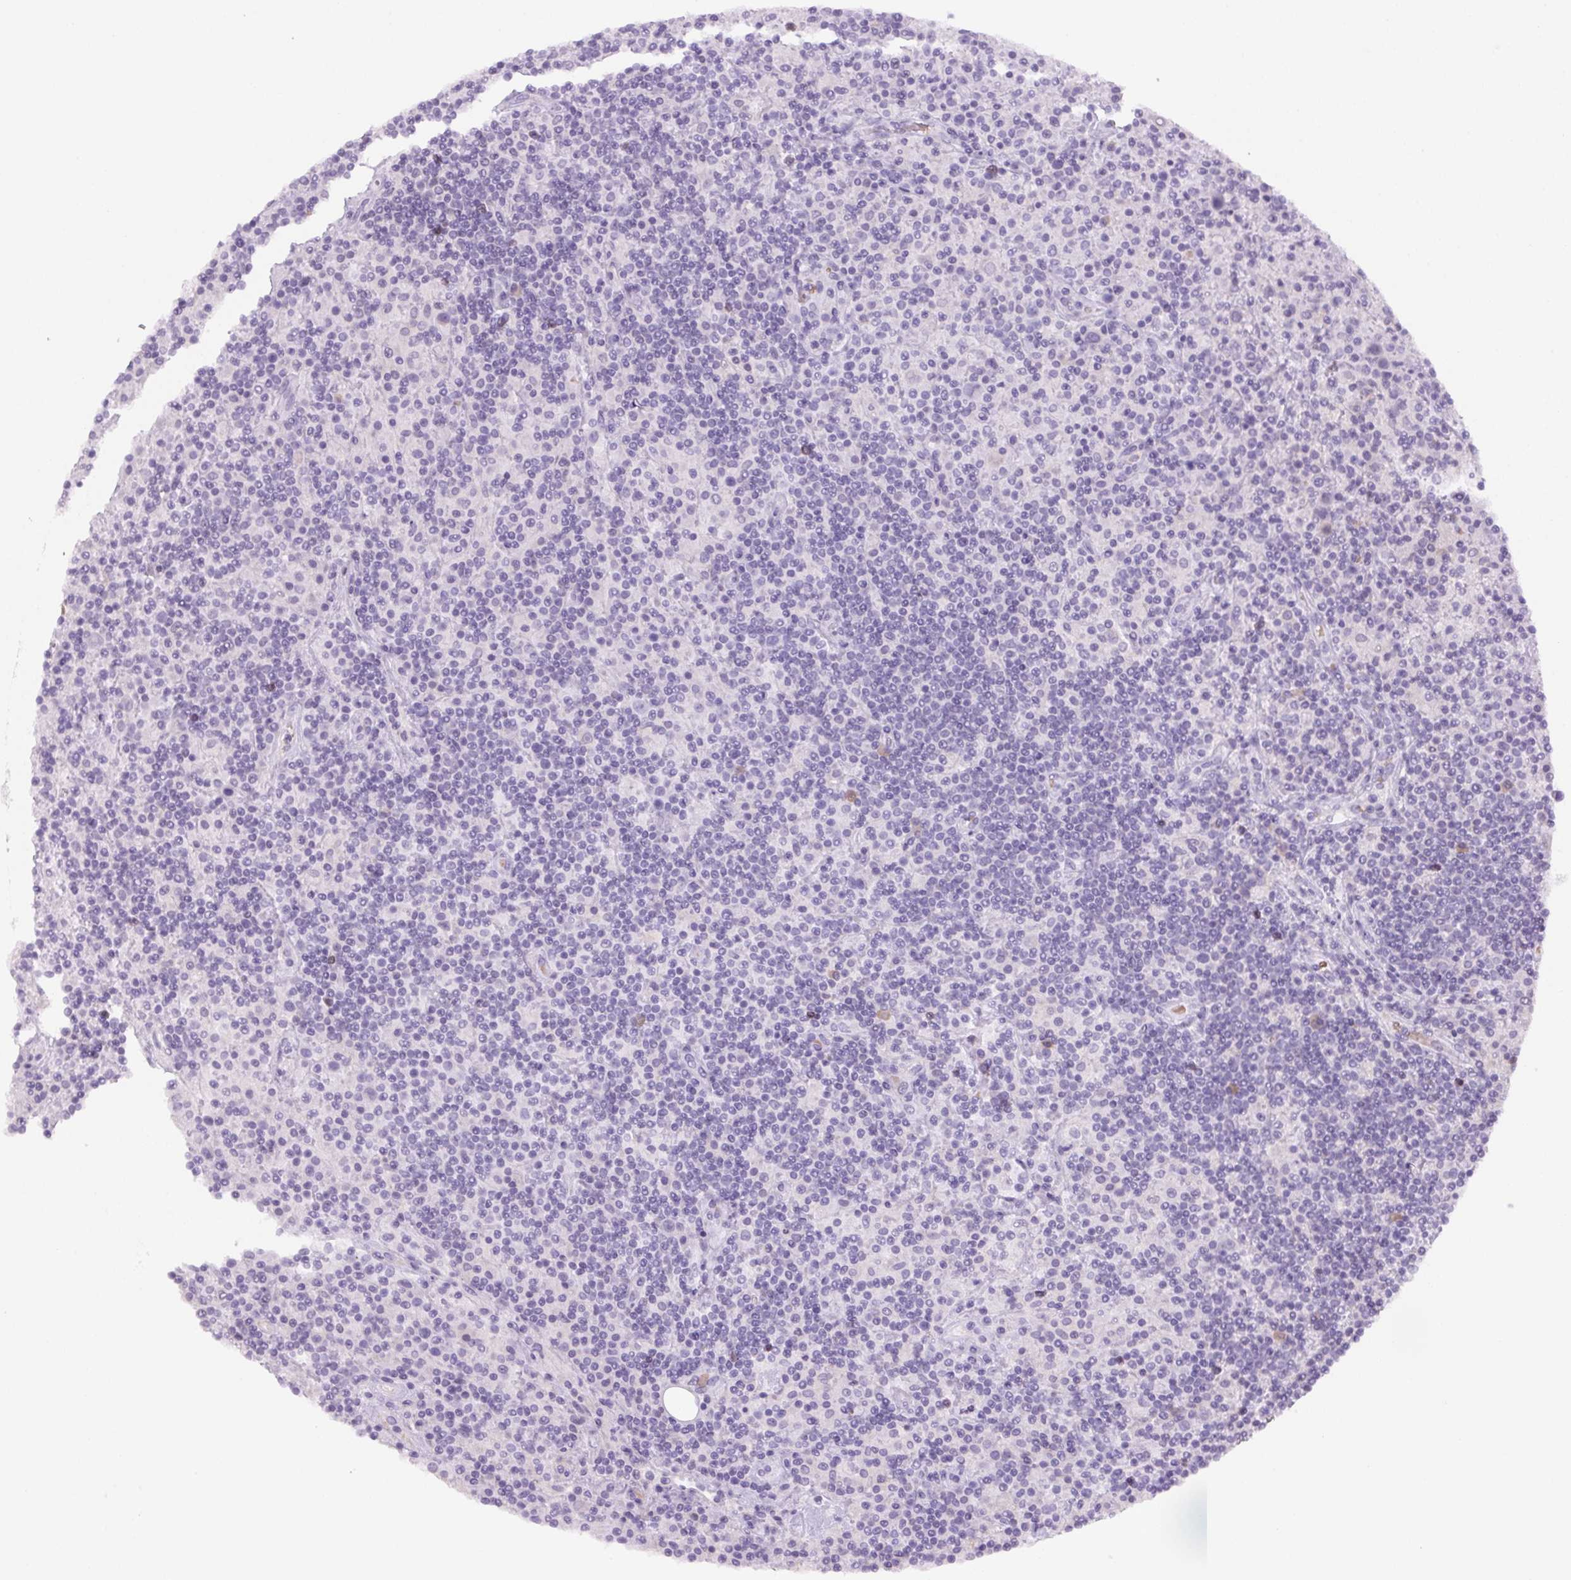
{"staining": {"intensity": "negative", "quantity": "none", "location": "none"}, "tissue": "lymphoma", "cell_type": "Tumor cells", "image_type": "cancer", "snomed": [{"axis": "morphology", "description": "Hodgkin's disease, NOS"}, {"axis": "topography", "description": "Lymph node"}], "caption": "High magnification brightfield microscopy of Hodgkin's disease stained with DAB (brown) and counterstained with hematoxylin (blue): tumor cells show no significant expression.", "gene": "PADI4", "patient": {"sex": "male", "age": 70}}